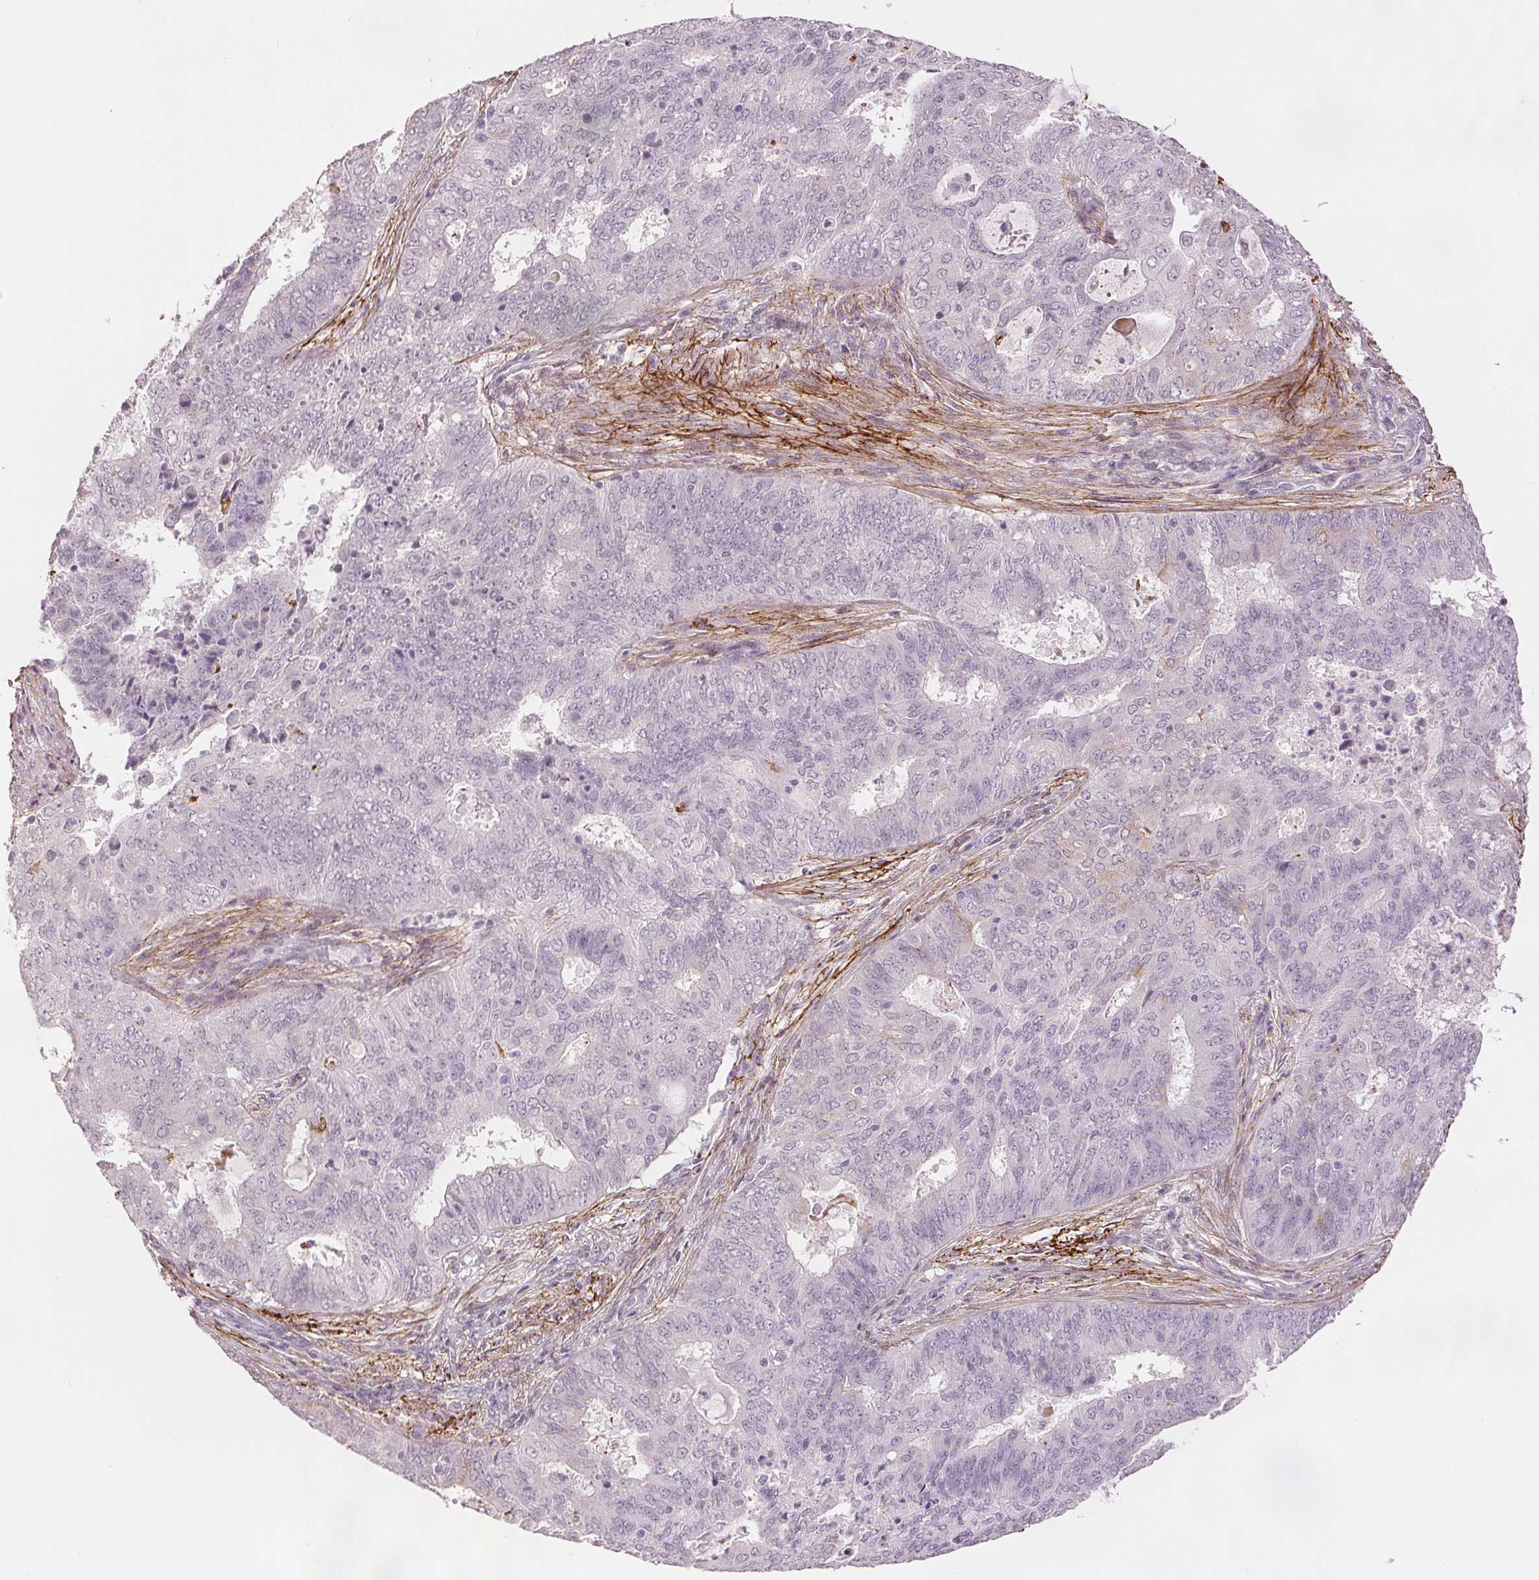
{"staining": {"intensity": "negative", "quantity": "none", "location": "none"}, "tissue": "endometrial cancer", "cell_type": "Tumor cells", "image_type": "cancer", "snomed": [{"axis": "morphology", "description": "Adenocarcinoma, NOS"}, {"axis": "topography", "description": "Endometrium"}], "caption": "Tumor cells are negative for brown protein staining in endometrial adenocarcinoma.", "gene": "FBN1", "patient": {"sex": "female", "age": 62}}